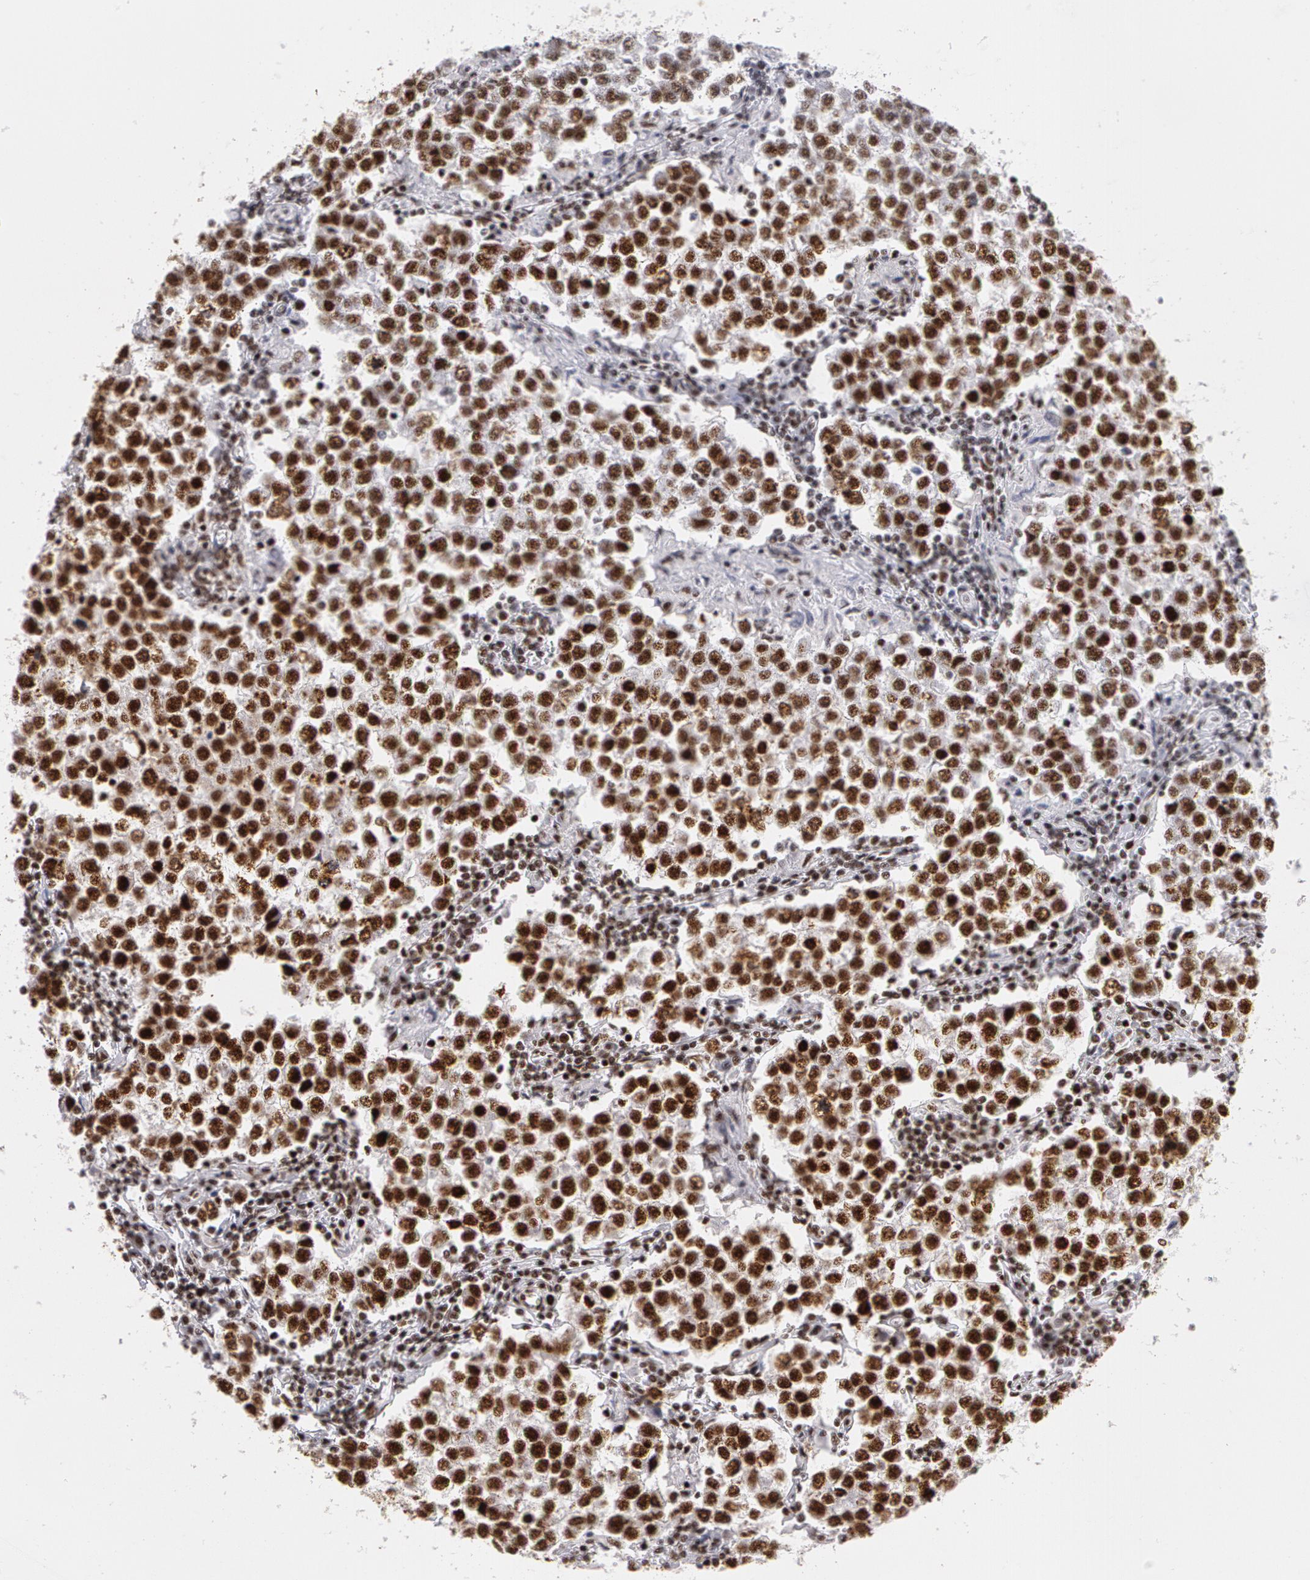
{"staining": {"intensity": "strong", "quantity": ">75%", "location": "nuclear"}, "tissue": "testis cancer", "cell_type": "Tumor cells", "image_type": "cancer", "snomed": [{"axis": "morphology", "description": "Seminoma, NOS"}, {"axis": "topography", "description": "Testis"}], "caption": "A photomicrograph of seminoma (testis) stained for a protein shows strong nuclear brown staining in tumor cells.", "gene": "PNN", "patient": {"sex": "male", "age": 36}}